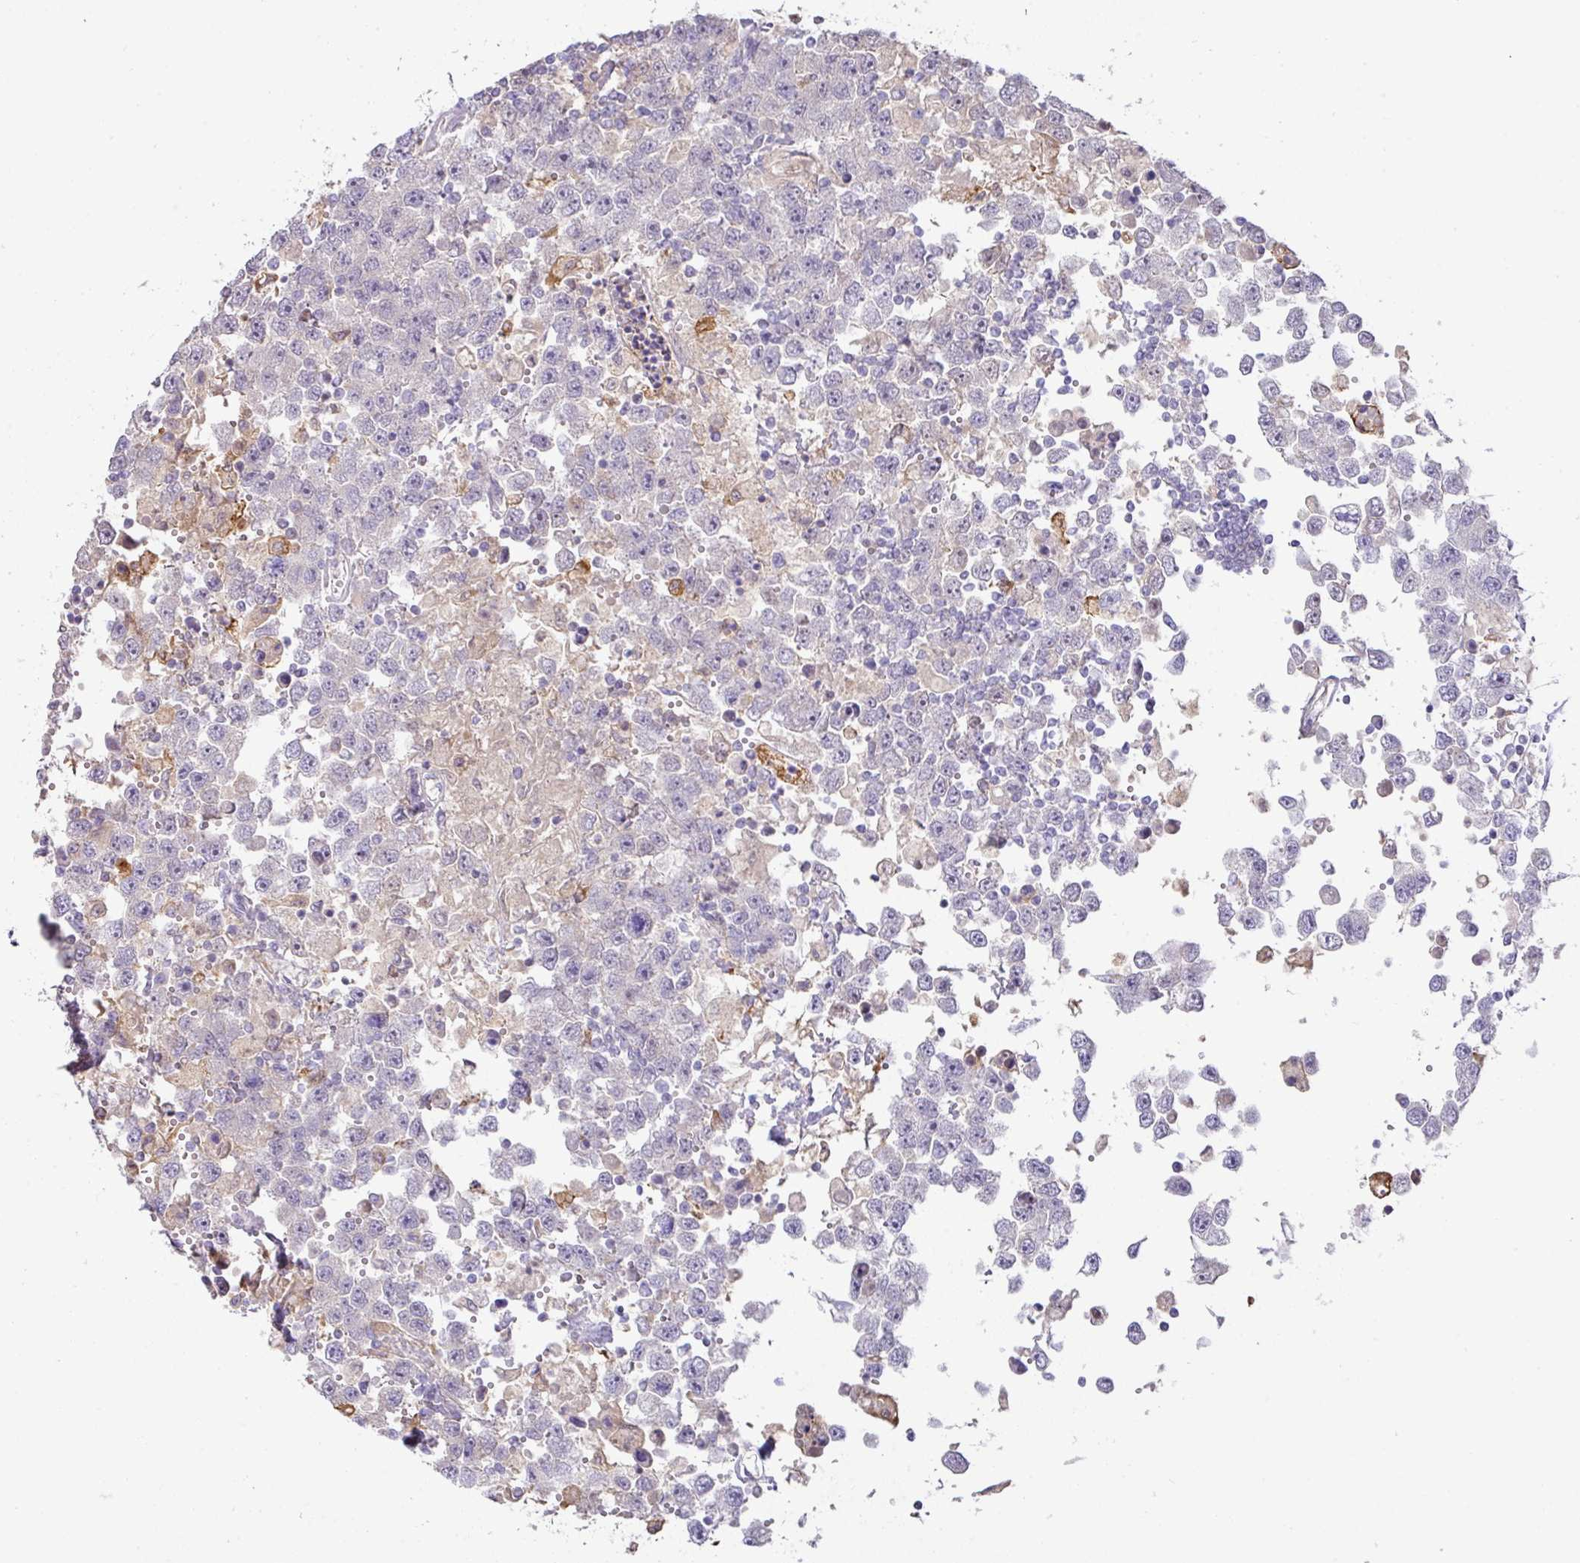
{"staining": {"intensity": "negative", "quantity": "none", "location": "none"}, "tissue": "testis cancer", "cell_type": "Tumor cells", "image_type": "cancer", "snomed": [{"axis": "morphology", "description": "Carcinoma, Embryonal, NOS"}, {"axis": "topography", "description": "Testis"}], "caption": "Immunohistochemistry (IHC) photomicrograph of neoplastic tissue: testis cancer stained with DAB (3,3'-diaminobenzidine) reveals no significant protein expression in tumor cells.", "gene": "GCNT7", "patient": {"sex": "male", "age": 83}}